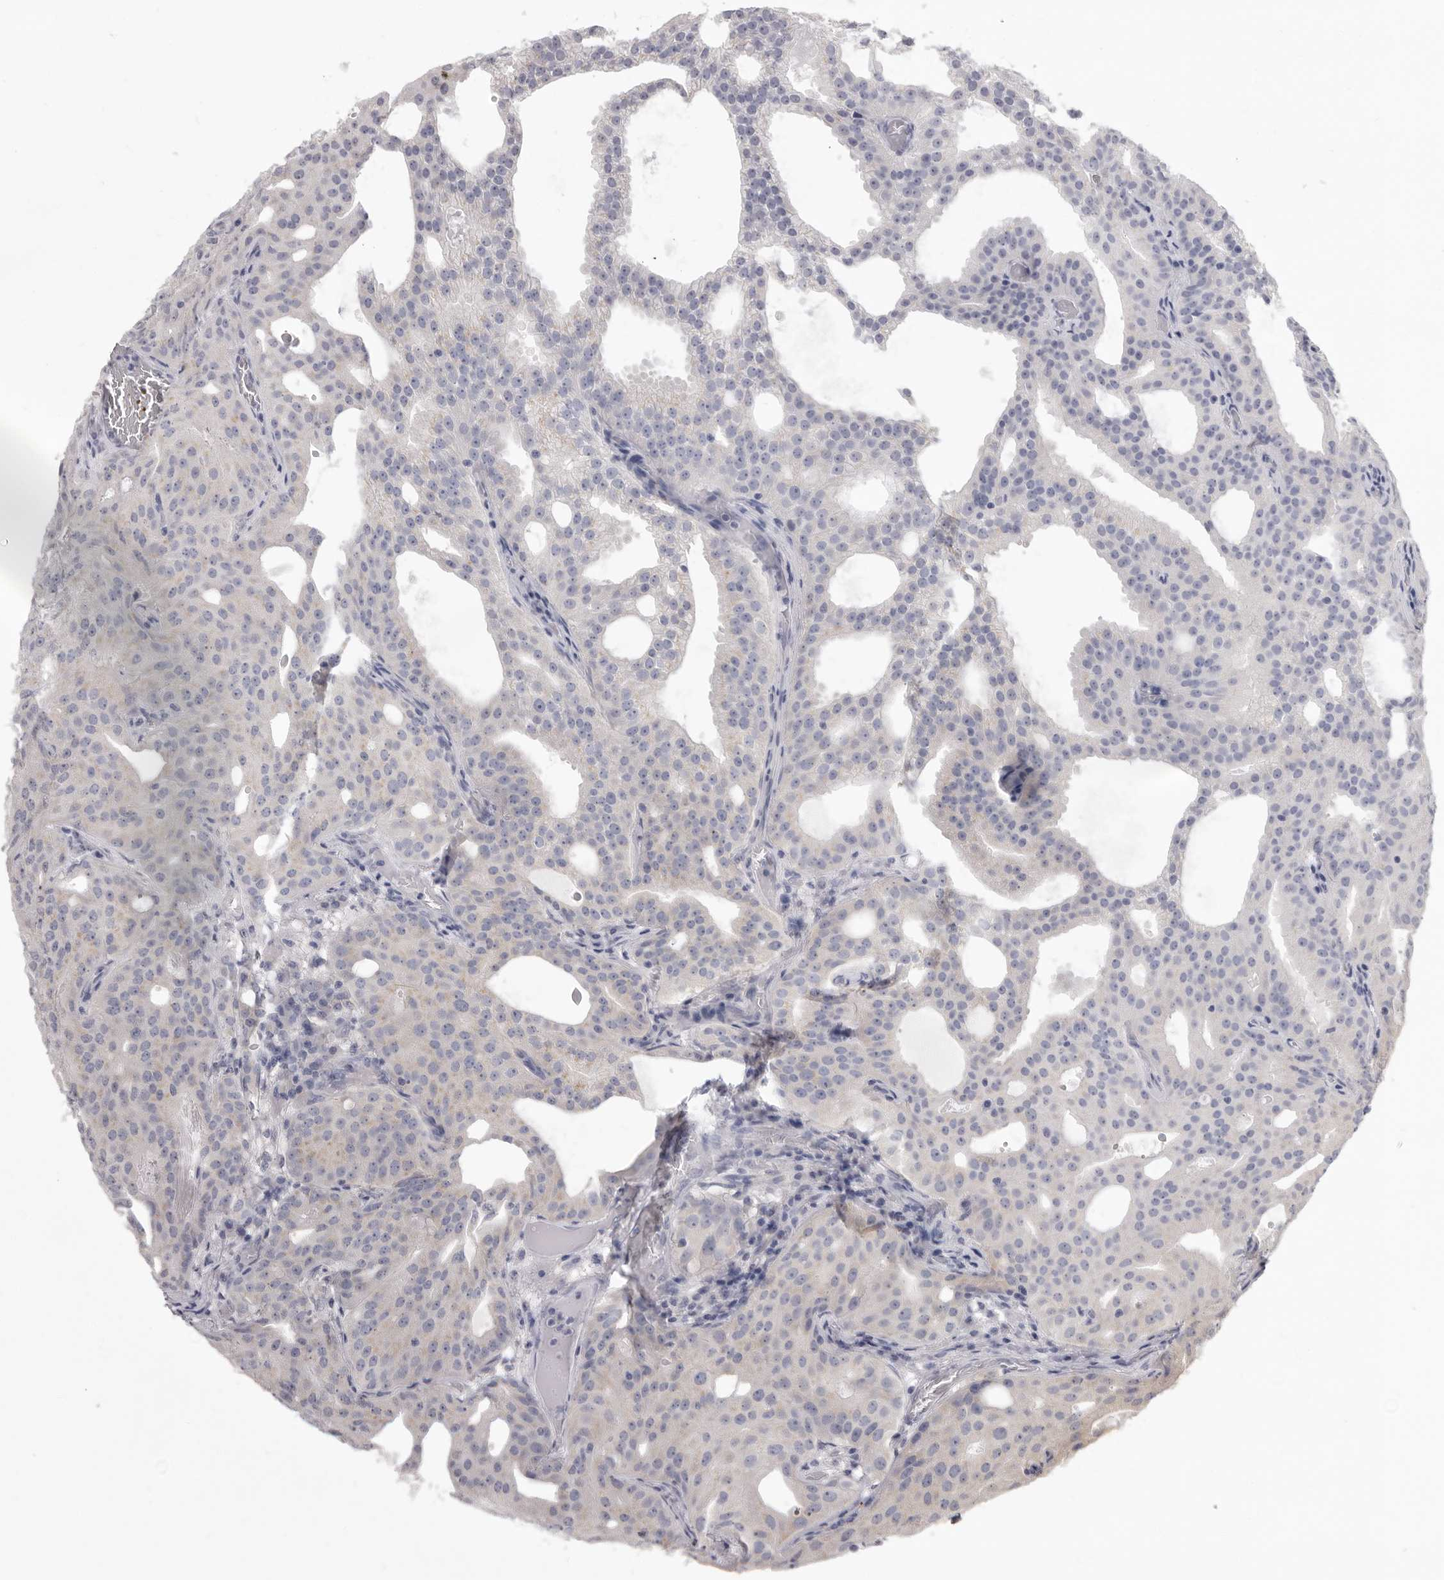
{"staining": {"intensity": "weak", "quantity": "25%-75%", "location": "cytoplasmic/membranous"}, "tissue": "prostate cancer", "cell_type": "Tumor cells", "image_type": "cancer", "snomed": [{"axis": "morphology", "description": "Adenocarcinoma, Medium grade"}, {"axis": "topography", "description": "Prostate"}], "caption": "Human prostate cancer stained for a protein (brown) demonstrates weak cytoplasmic/membranous positive staining in approximately 25%-75% of tumor cells.", "gene": "TBC1D8B", "patient": {"sex": "male", "age": 88}}